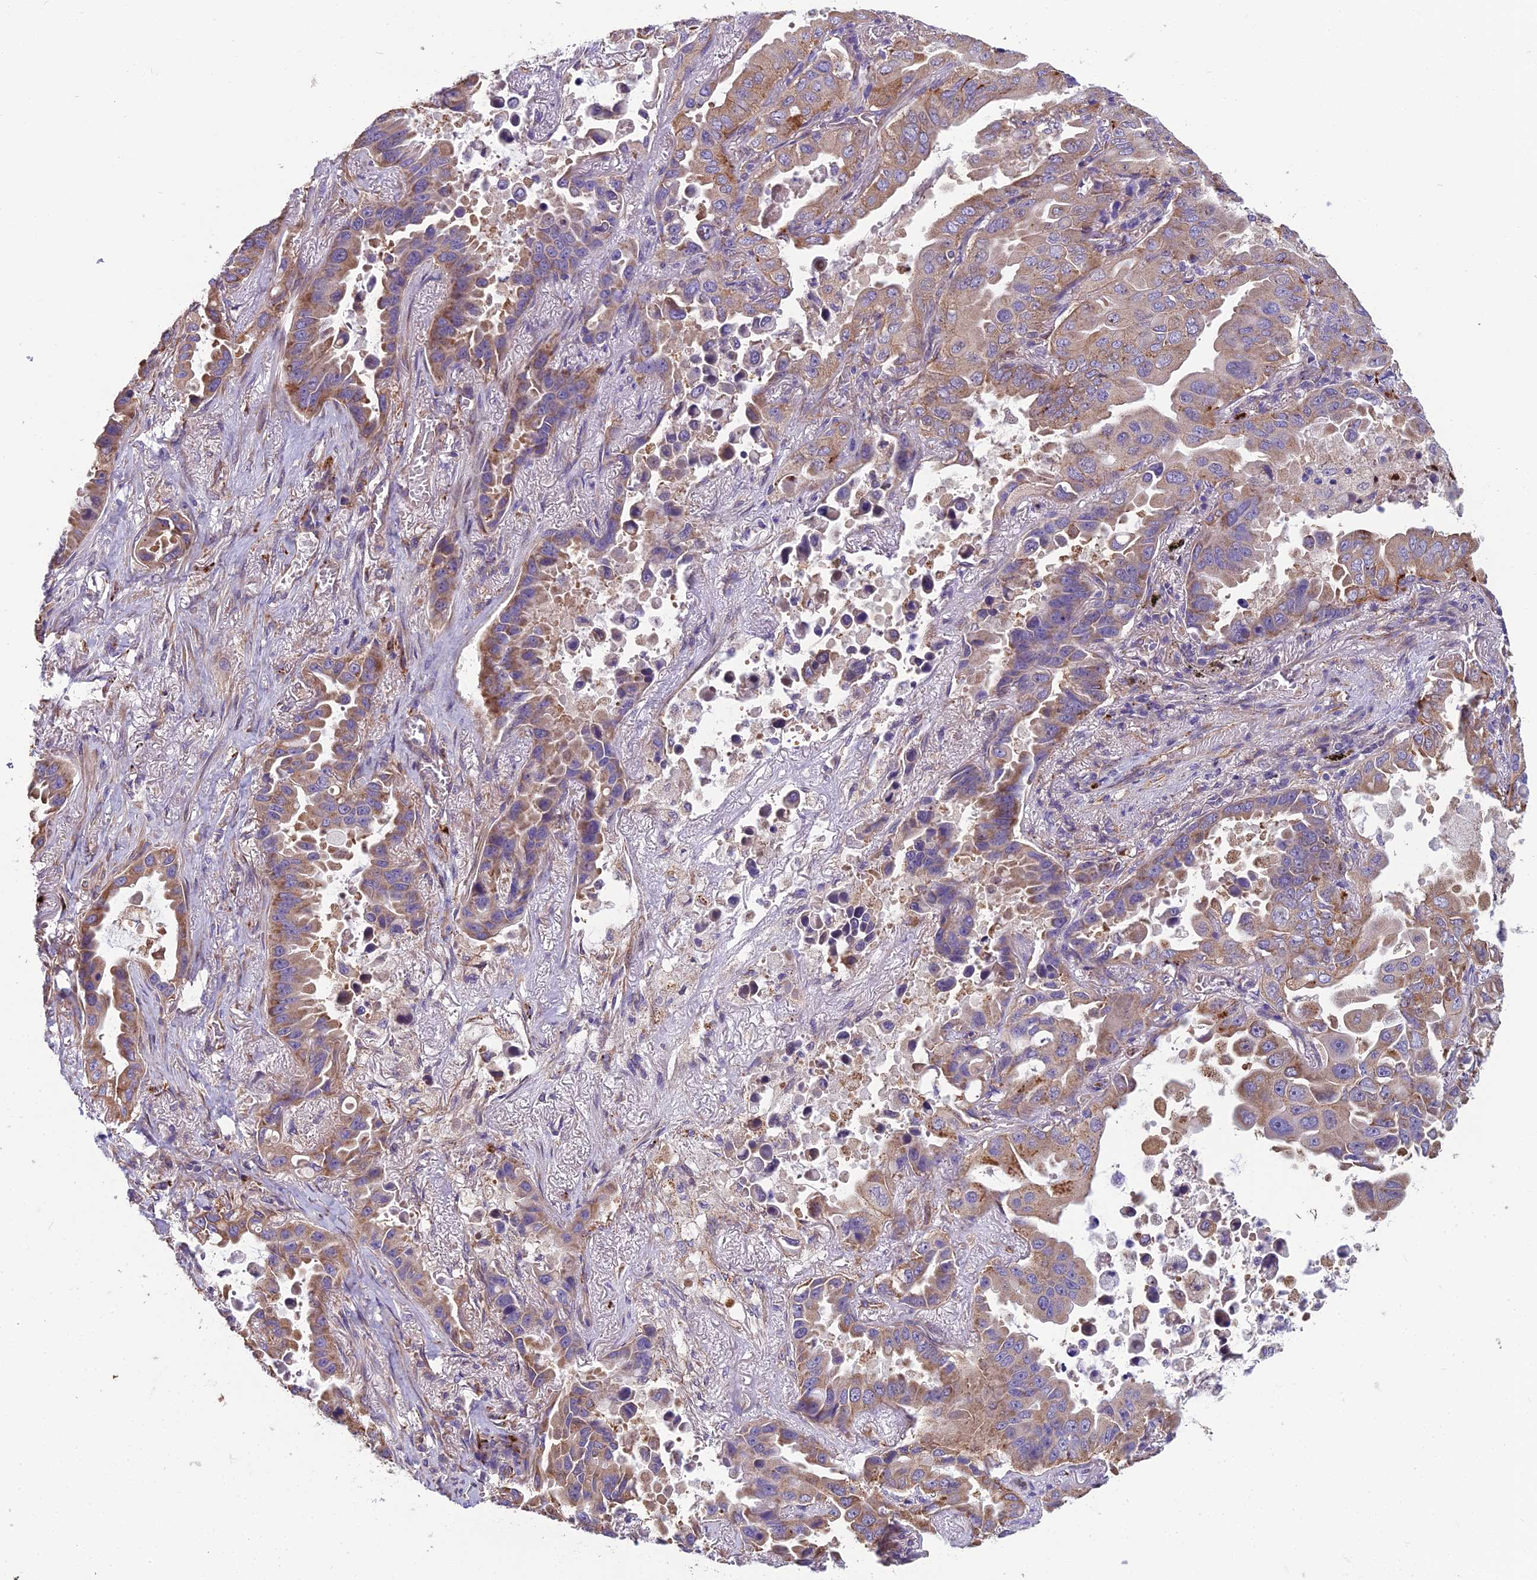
{"staining": {"intensity": "moderate", "quantity": "25%-75%", "location": "cytoplasmic/membranous"}, "tissue": "lung cancer", "cell_type": "Tumor cells", "image_type": "cancer", "snomed": [{"axis": "morphology", "description": "Adenocarcinoma, NOS"}, {"axis": "topography", "description": "Lung"}], "caption": "Immunohistochemical staining of human lung cancer (adenocarcinoma) reveals moderate cytoplasmic/membranous protein expression in approximately 25%-75% of tumor cells.", "gene": "SPDL1", "patient": {"sex": "male", "age": 64}}